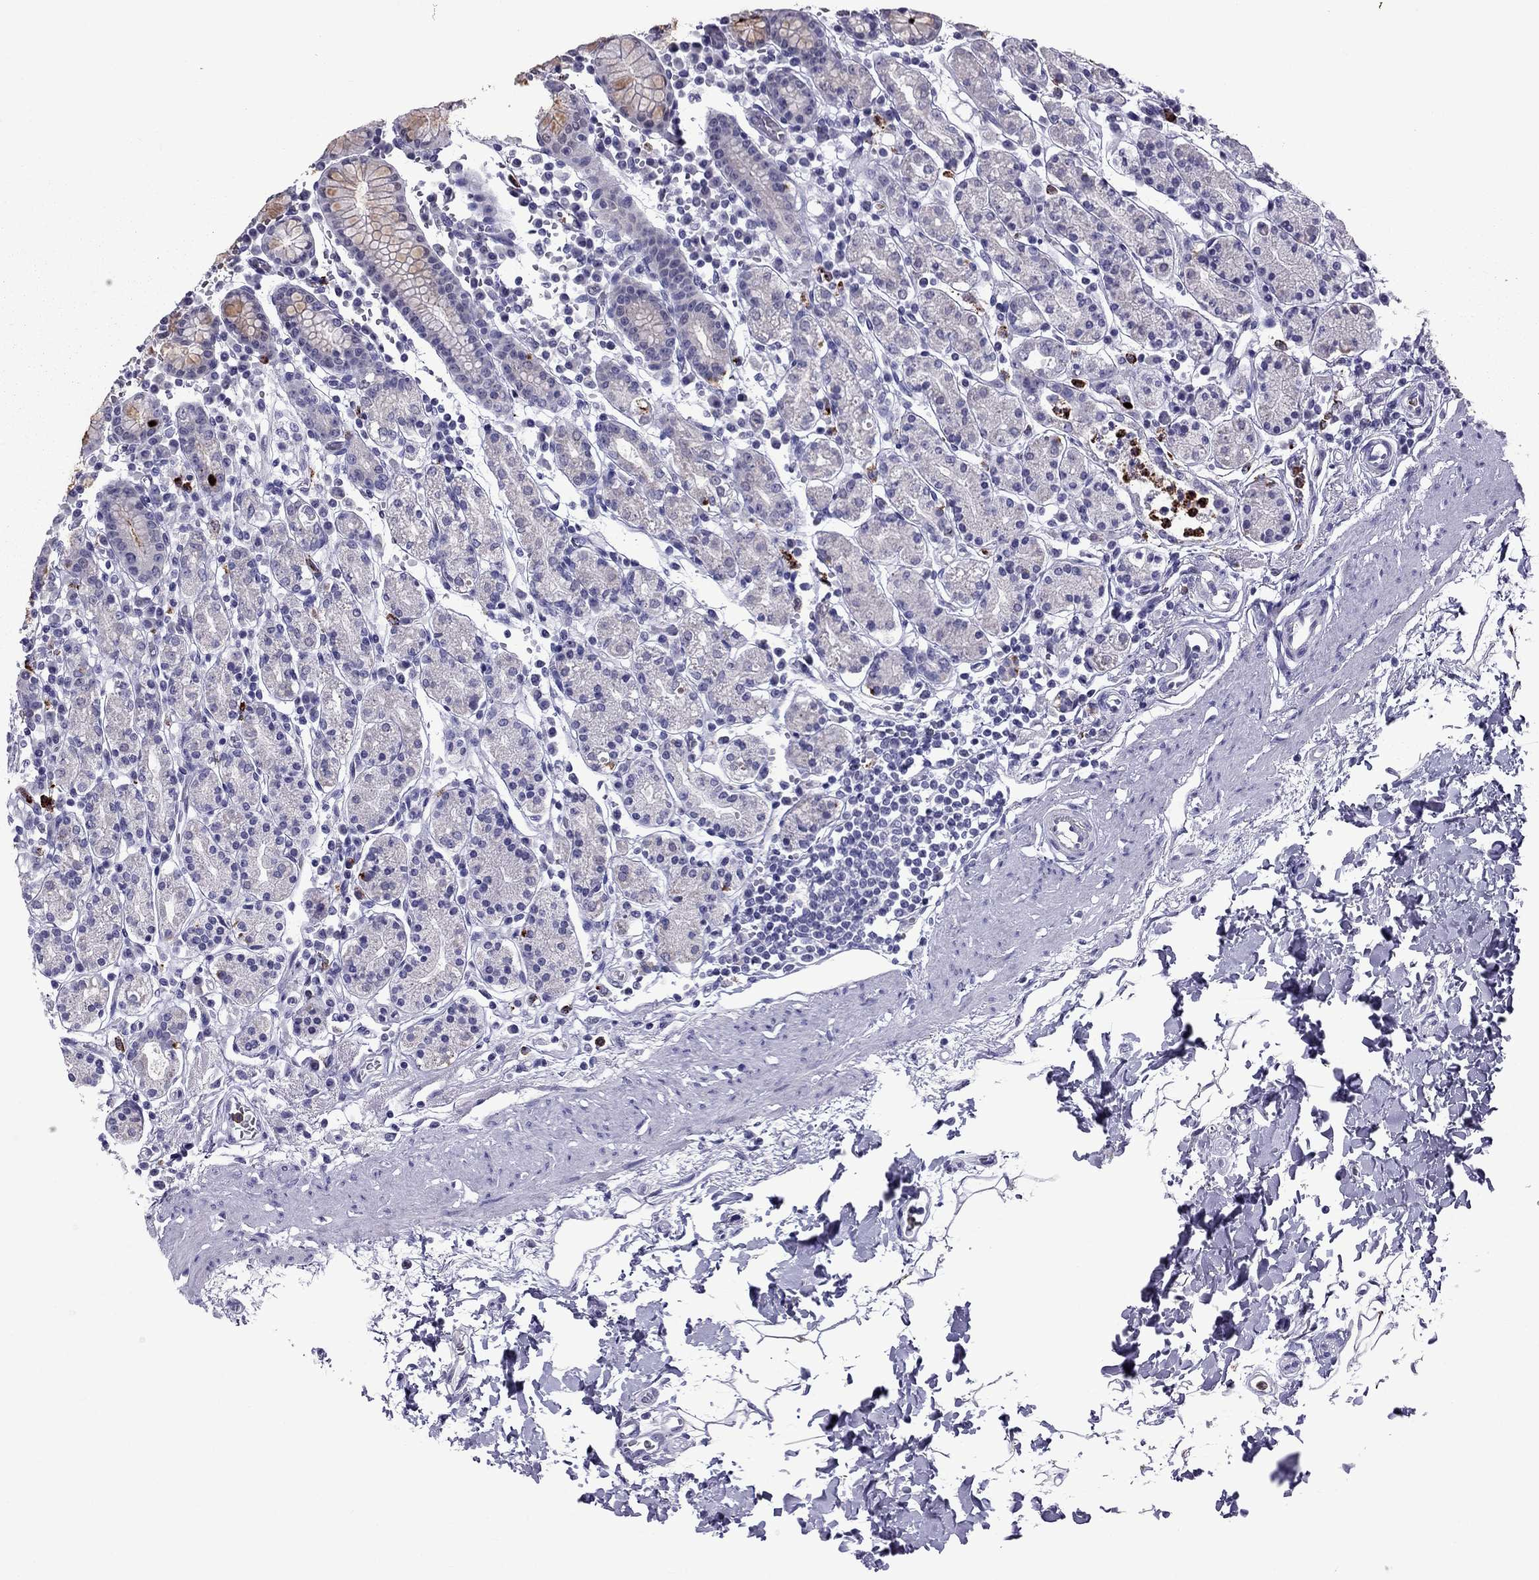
{"staining": {"intensity": "negative", "quantity": "none", "location": "none"}, "tissue": "stomach", "cell_type": "Glandular cells", "image_type": "normal", "snomed": [{"axis": "morphology", "description": "Normal tissue, NOS"}, {"axis": "topography", "description": "Stomach, upper"}, {"axis": "topography", "description": "Stomach"}], "caption": "Glandular cells show no significant staining in normal stomach.", "gene": "CCL27", "patient": {"sex": "male", "age": 62}}